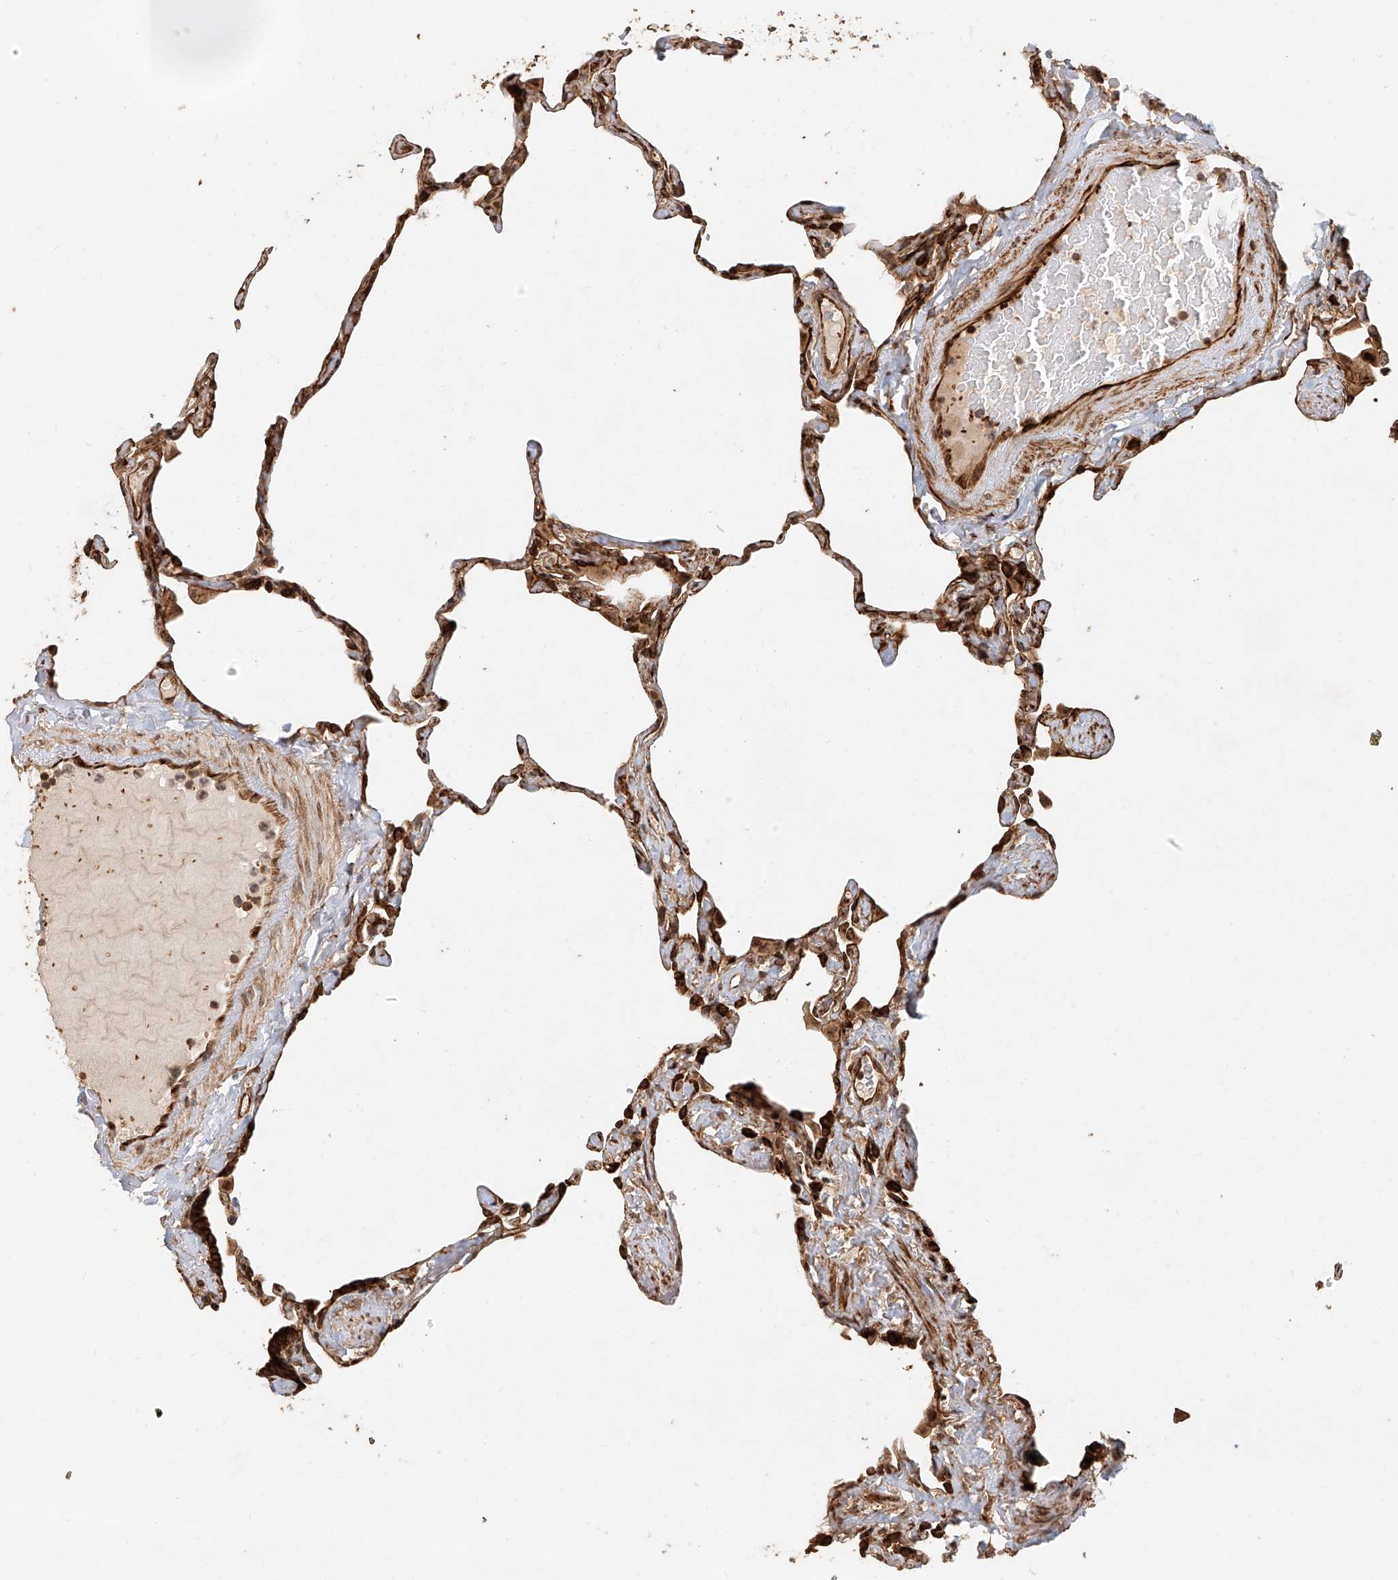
{"staining": {"intensity": "moderate", "quantity": ">75%", "location": "cytoplasmic/membranous,nuclear"}, "tissue": "lung", "cell_type": "Alveolar cells", "image_type": "normal", "snomed": [{"axis": "morphology", "description": "Normal tissue, NOS"}, {"axis": "topography", "description": "Lung"}], "caption": "Alveolar cells show medium levels of moderate cytoplasmic/membranous,nuclear positivity in approximately >75% of cells in normal human lung.", "gene": "NAP1L1", "patient": {"sex": "male", "age": 65}}